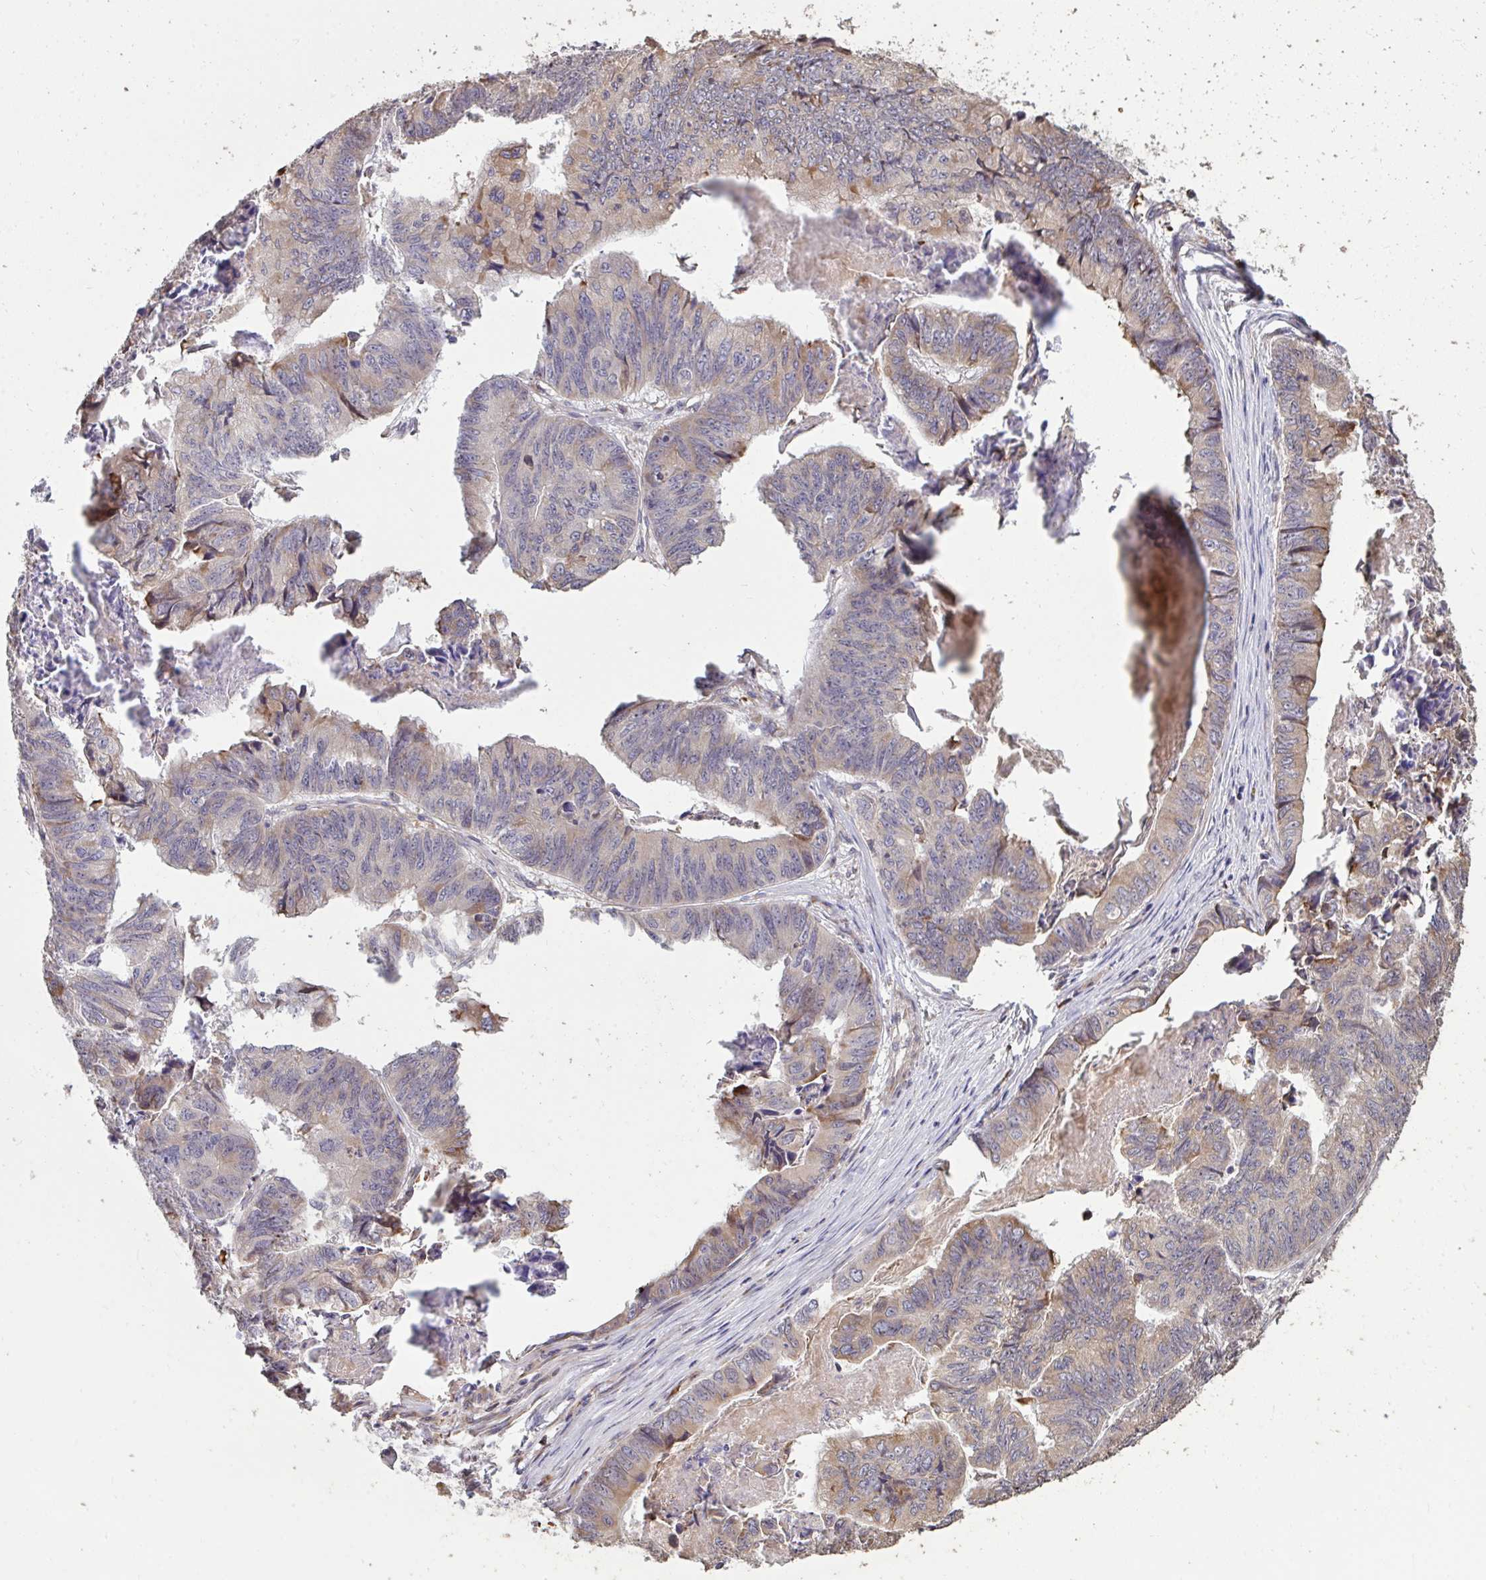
{"staining": {"intensity": "weak", "quantity": "25%-75%", "location": "cytoplasmic/membranous"}, "tissue": "stomach cancer", "cell_type": "Tumor cells", "image_type": "cancer", "snomed": [{"axis": "morphology", "description": "Adenocarcinoma, NOS"}, {"axis": "topography", "description": "Stomach, lower"}], "caption": "Immunohistochemical staining of human adenocarcinoma (stomach) demonstrates low levels of weak cytoplasmic/membranous protein expression in approximately 25%-75% of tumor cells. Nuclei are stained in blue.", "gene": "FIBCD1", "patient": {"sex": "male", "age": 77}}